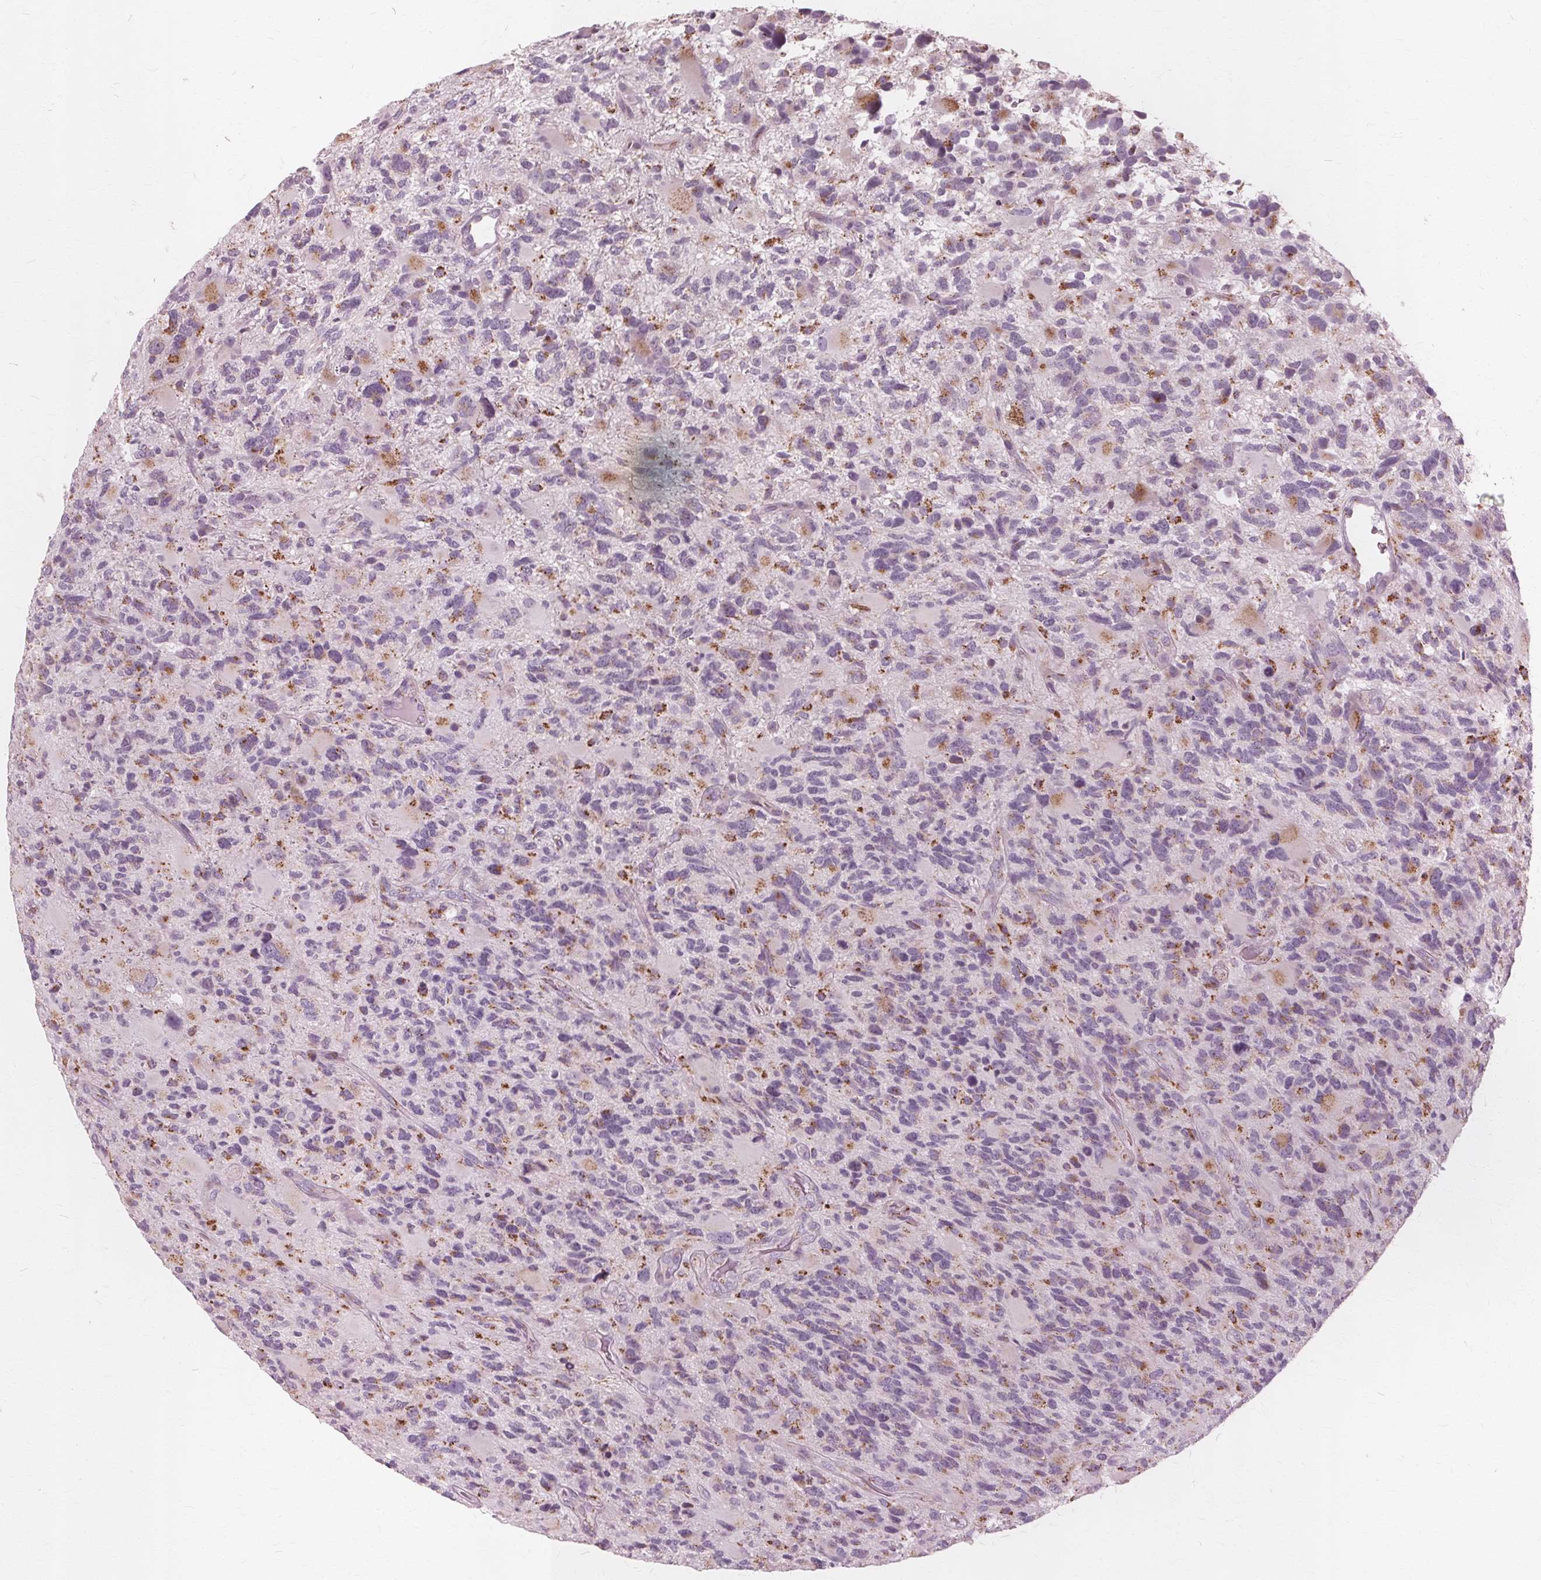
{"staining": {"intensity": "moderate", "quantity": "<25%", "location": "cytoplasmic/membranous"}, "tissue": "glioma", "cell_type": "Tumor cells", "image_type": "cancer", "snomed": [{"axis": "morphology", "description": "Glioma, malignant, High grade"}, {"axis": "topography", "description": "Brain"}], "caption": "This is an image of immunohistochemistry staining of high-grade glioma (malignant), which shows moderate expression in the cytoplasmic/membranous of tumor cells.", "gene": "DNASE2", "patient": {"sex": "female", "age": 71}}